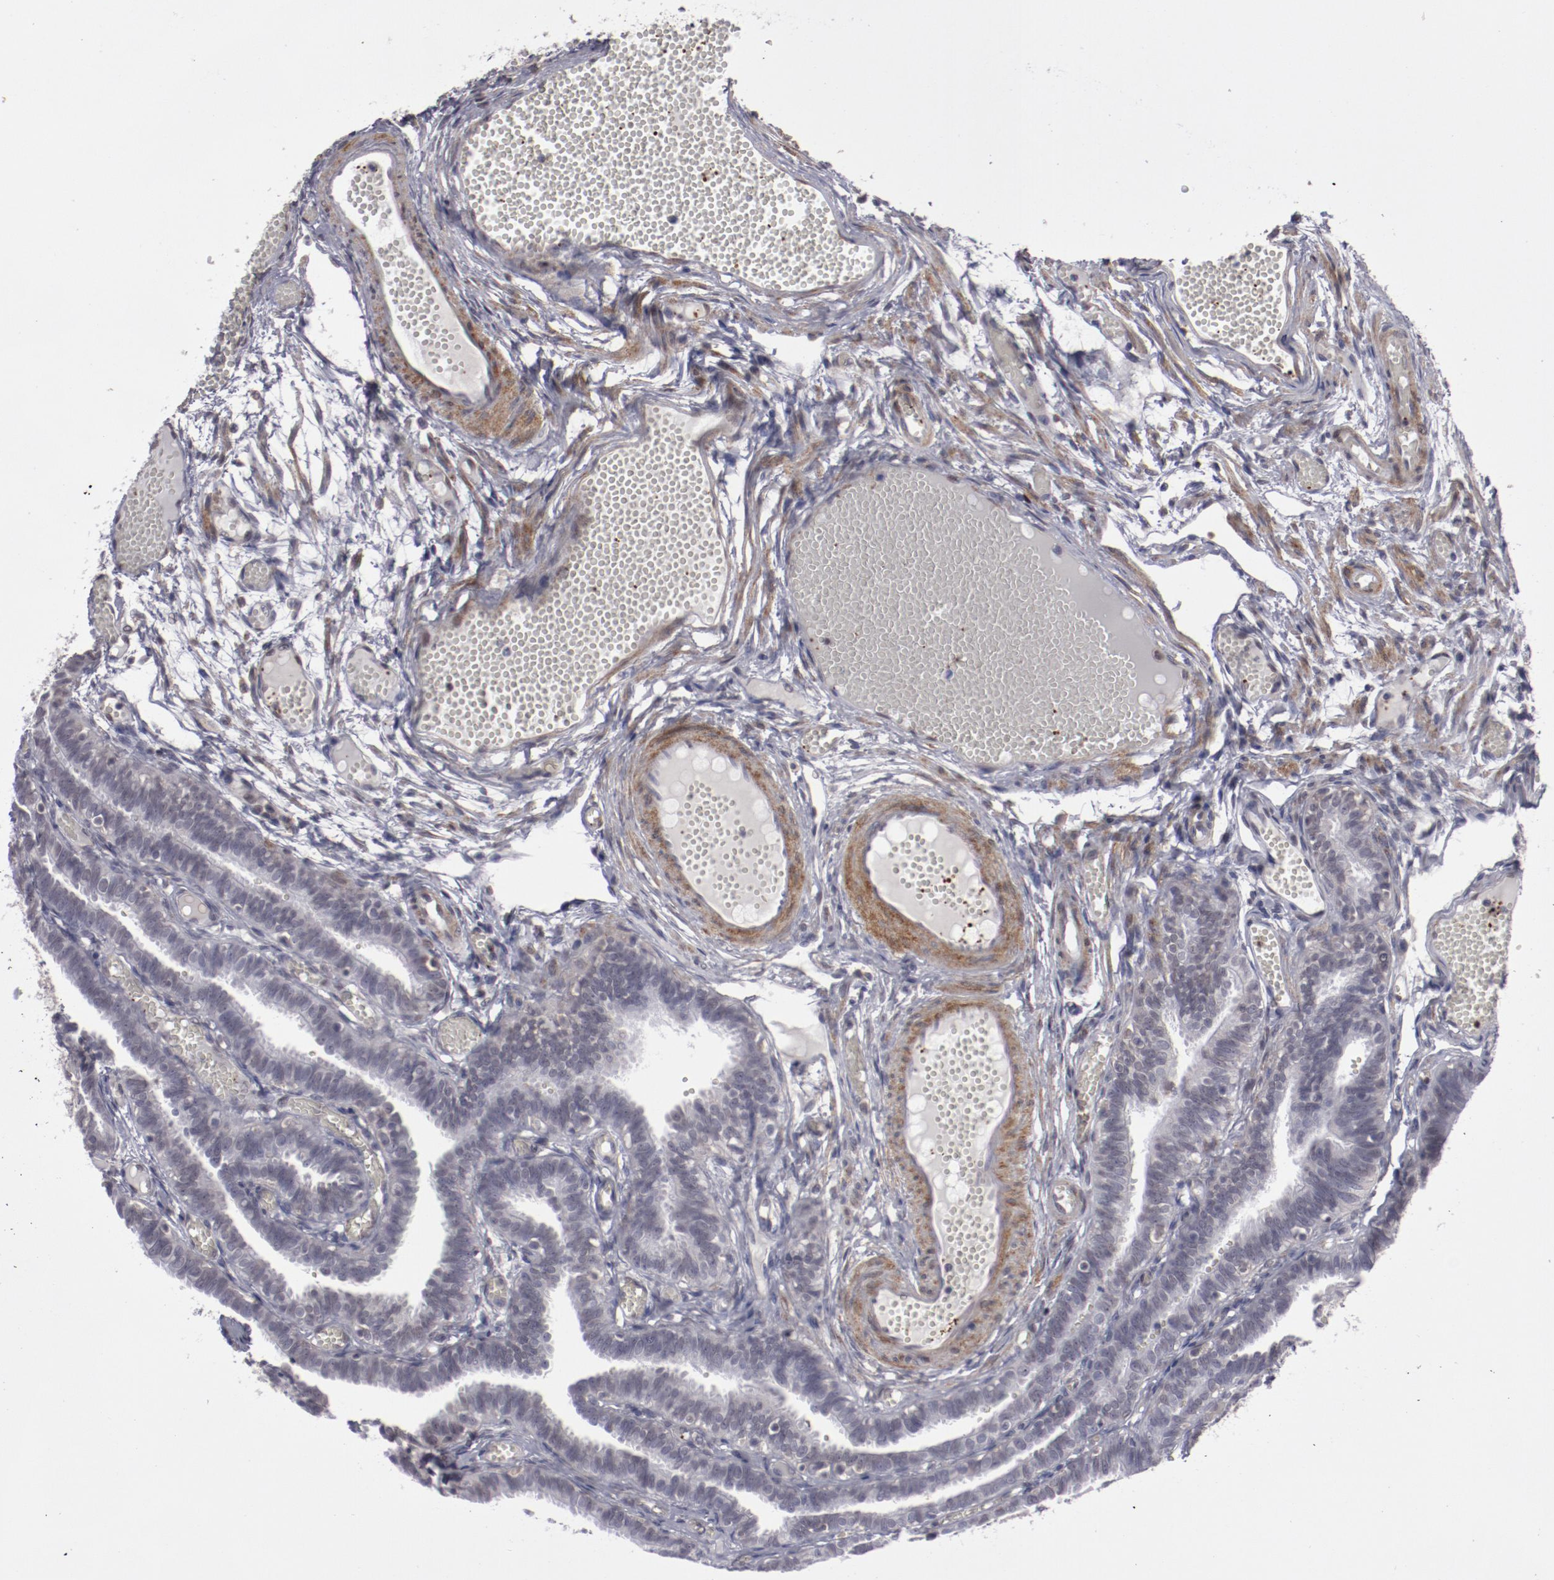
{"staining": {"intensity": "negative", "quantity": "none", "location": "none"}, "tissue": "fallopian tube", "cell_type": "Glandular cells", "image_type": "normal", "snomed": [{"axis": "morphology", "description": "Normal tissue, NOS"}, {"axis": "topography", "description": "Fallopian tube"}], "caption": "Immunohistochemistry of benign human fallopian tube shows no positivity in glandular cells. (Brightfield microscopy of DAB immunohistochemistry (IHC) at high magnification).", "gene": "LEF1", "patient": {"sex": "female", "age": 29}}